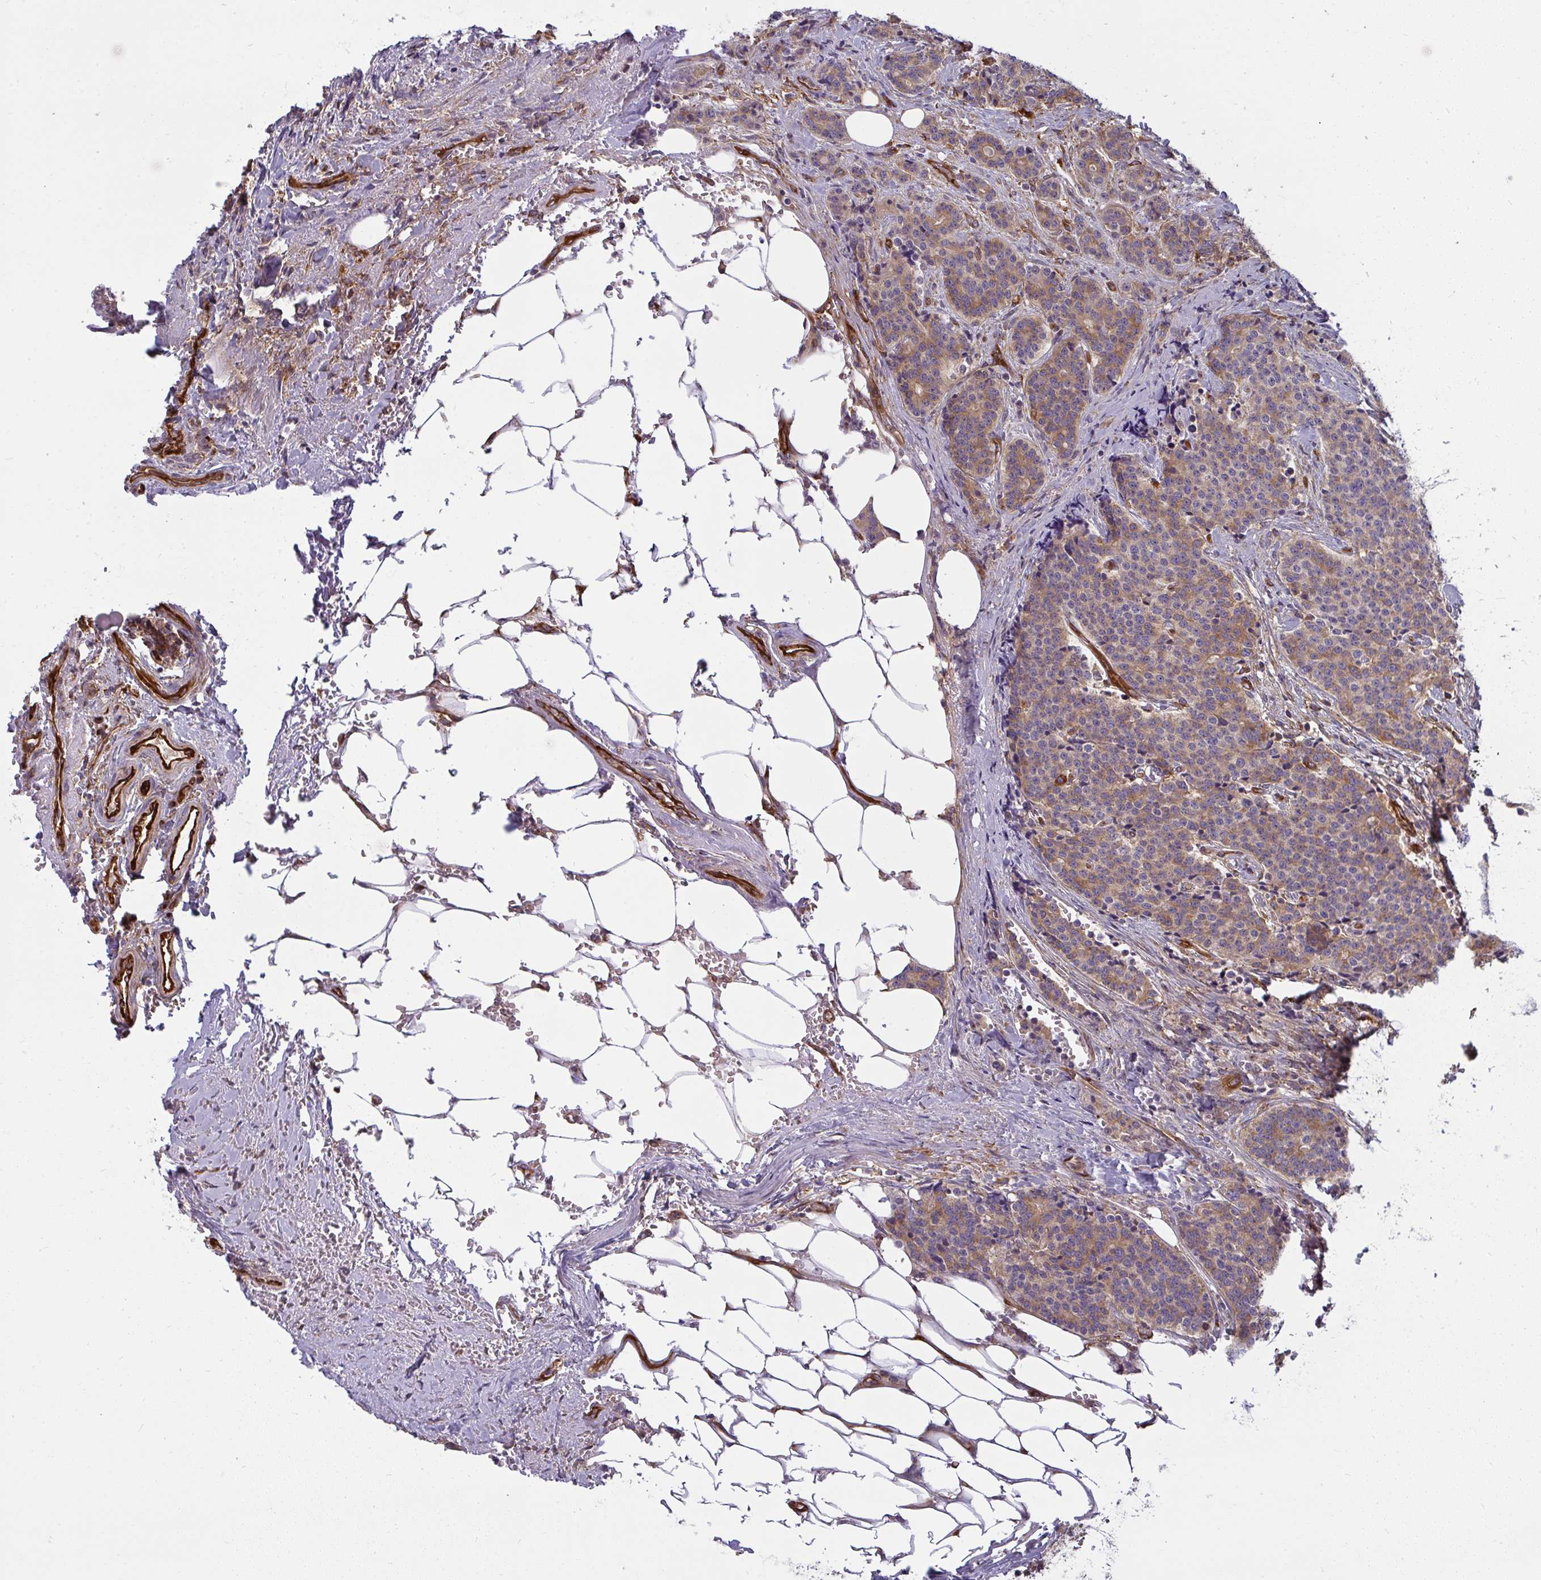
{"staining": {"intensity": "moderate", "quantity": ">75%", "location": "cytoplasmic/membranous"}, "tissue": "carcinoid", "cell_type": "Tumor cells", "image_type": "cancer", "snomed": [{"axis": "morphology", "description": "Carcinoid, malignant, NOS"}, {"axis": "topography", "description": "Small intestine"}], "caption": "A micrograph showing moderate cytoplasmic/membranous staining in about >75% of tumor cells in malignant carcinoid, as visualized by brown immunohistochemical staining.", "gene": "IFIT3", "patient": {"sex": "female", "age": 73}}